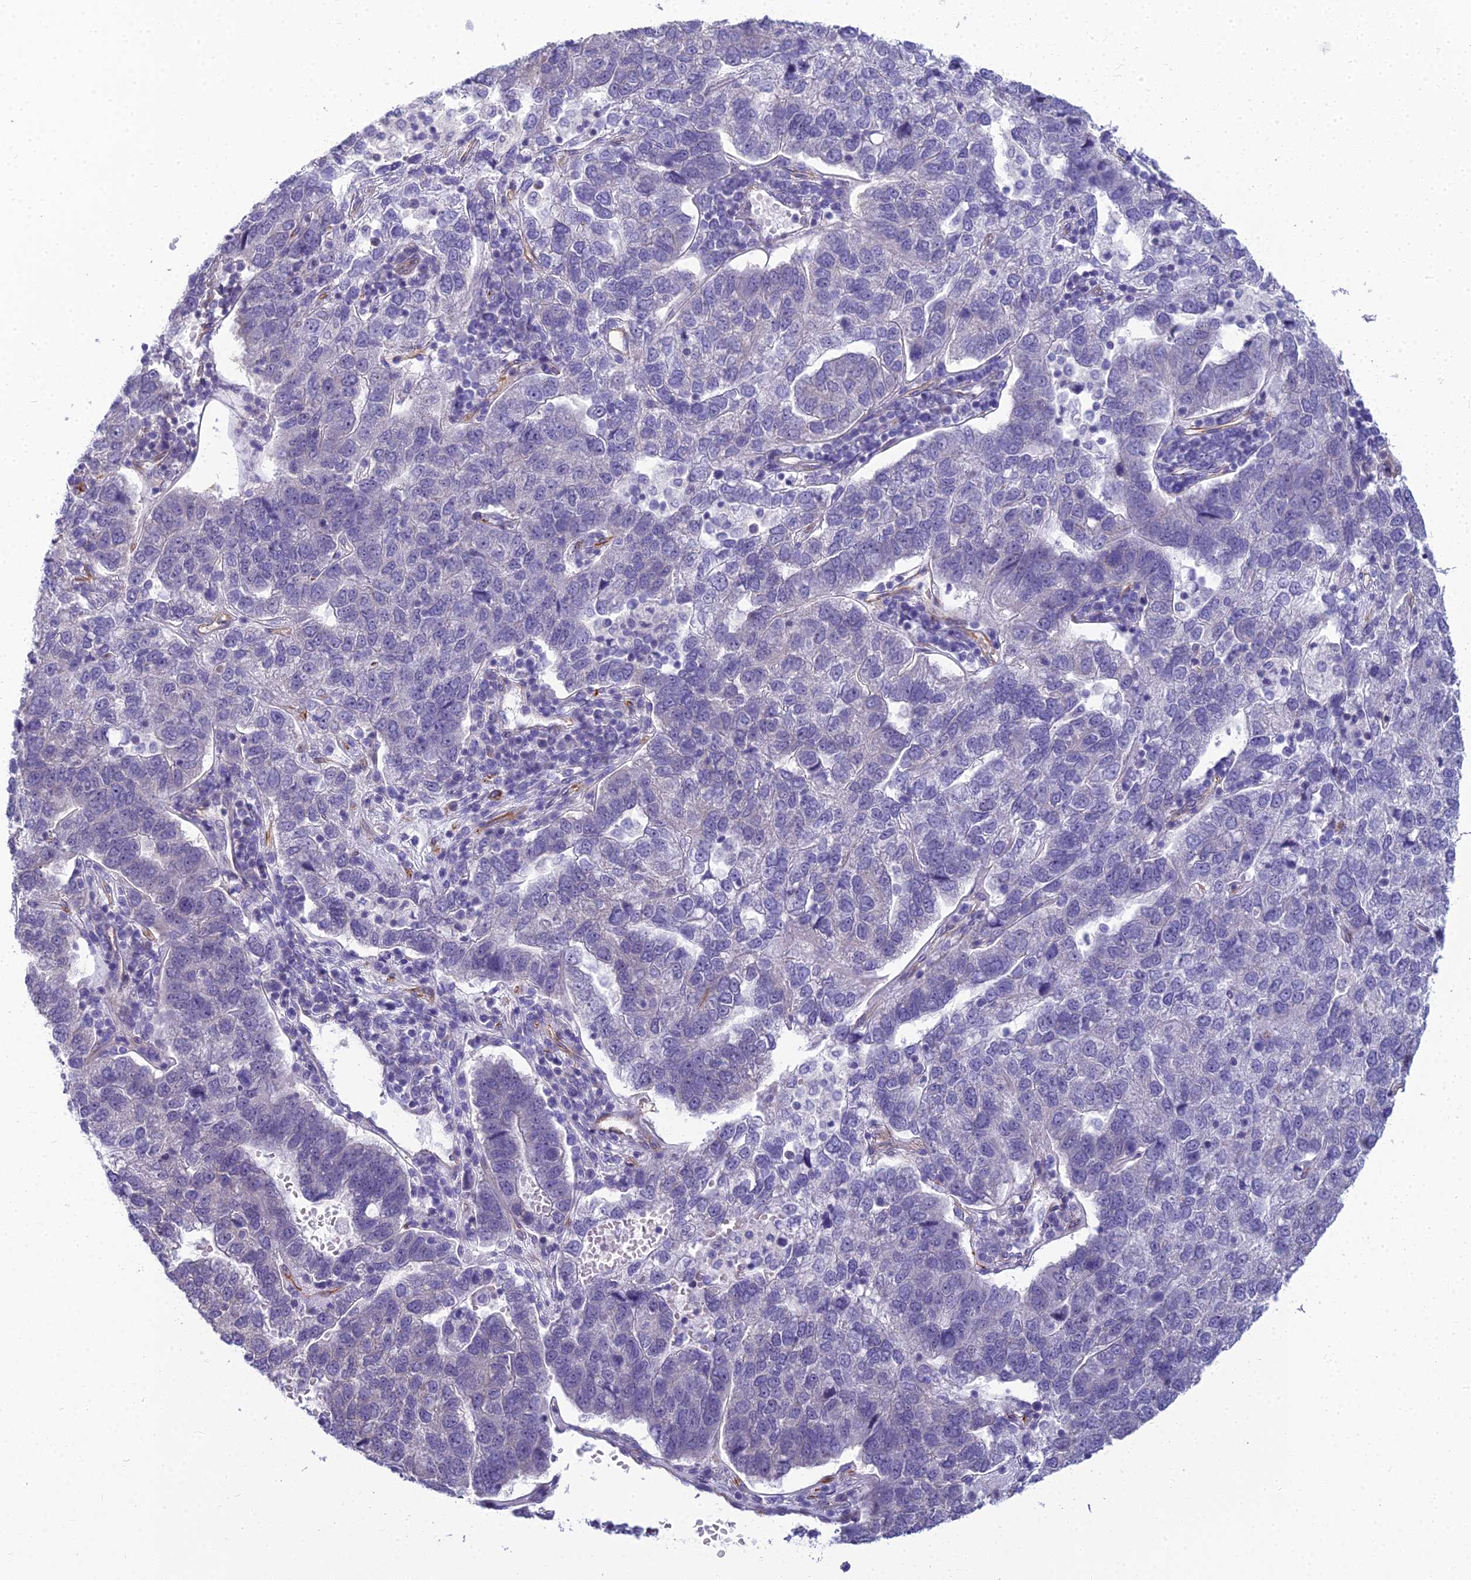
{"staining": {"intensity": "negative", "quantity": "none", "location": "none"}, "tissue": "pancreatic cancer", "cell_type": "Tumor cells", "image_type": "cancer", "snomed": [{"axis": "morphology", "description": "Adenocarcinoma, NOS"}, {"axis": "topography", "description": "Pancreas"}], "caption": "Protein analysis of adenocarcinoma (pancreatic) demonstrates no significant positivity in tumor cells. The staining is performed using DAB (3,3'-diaminobenzidine) brown chromogen with nuclei counter-stained in using hematoxylin.", "gene": "RGL3", "patient": {"sex": "female", "age": 61}}